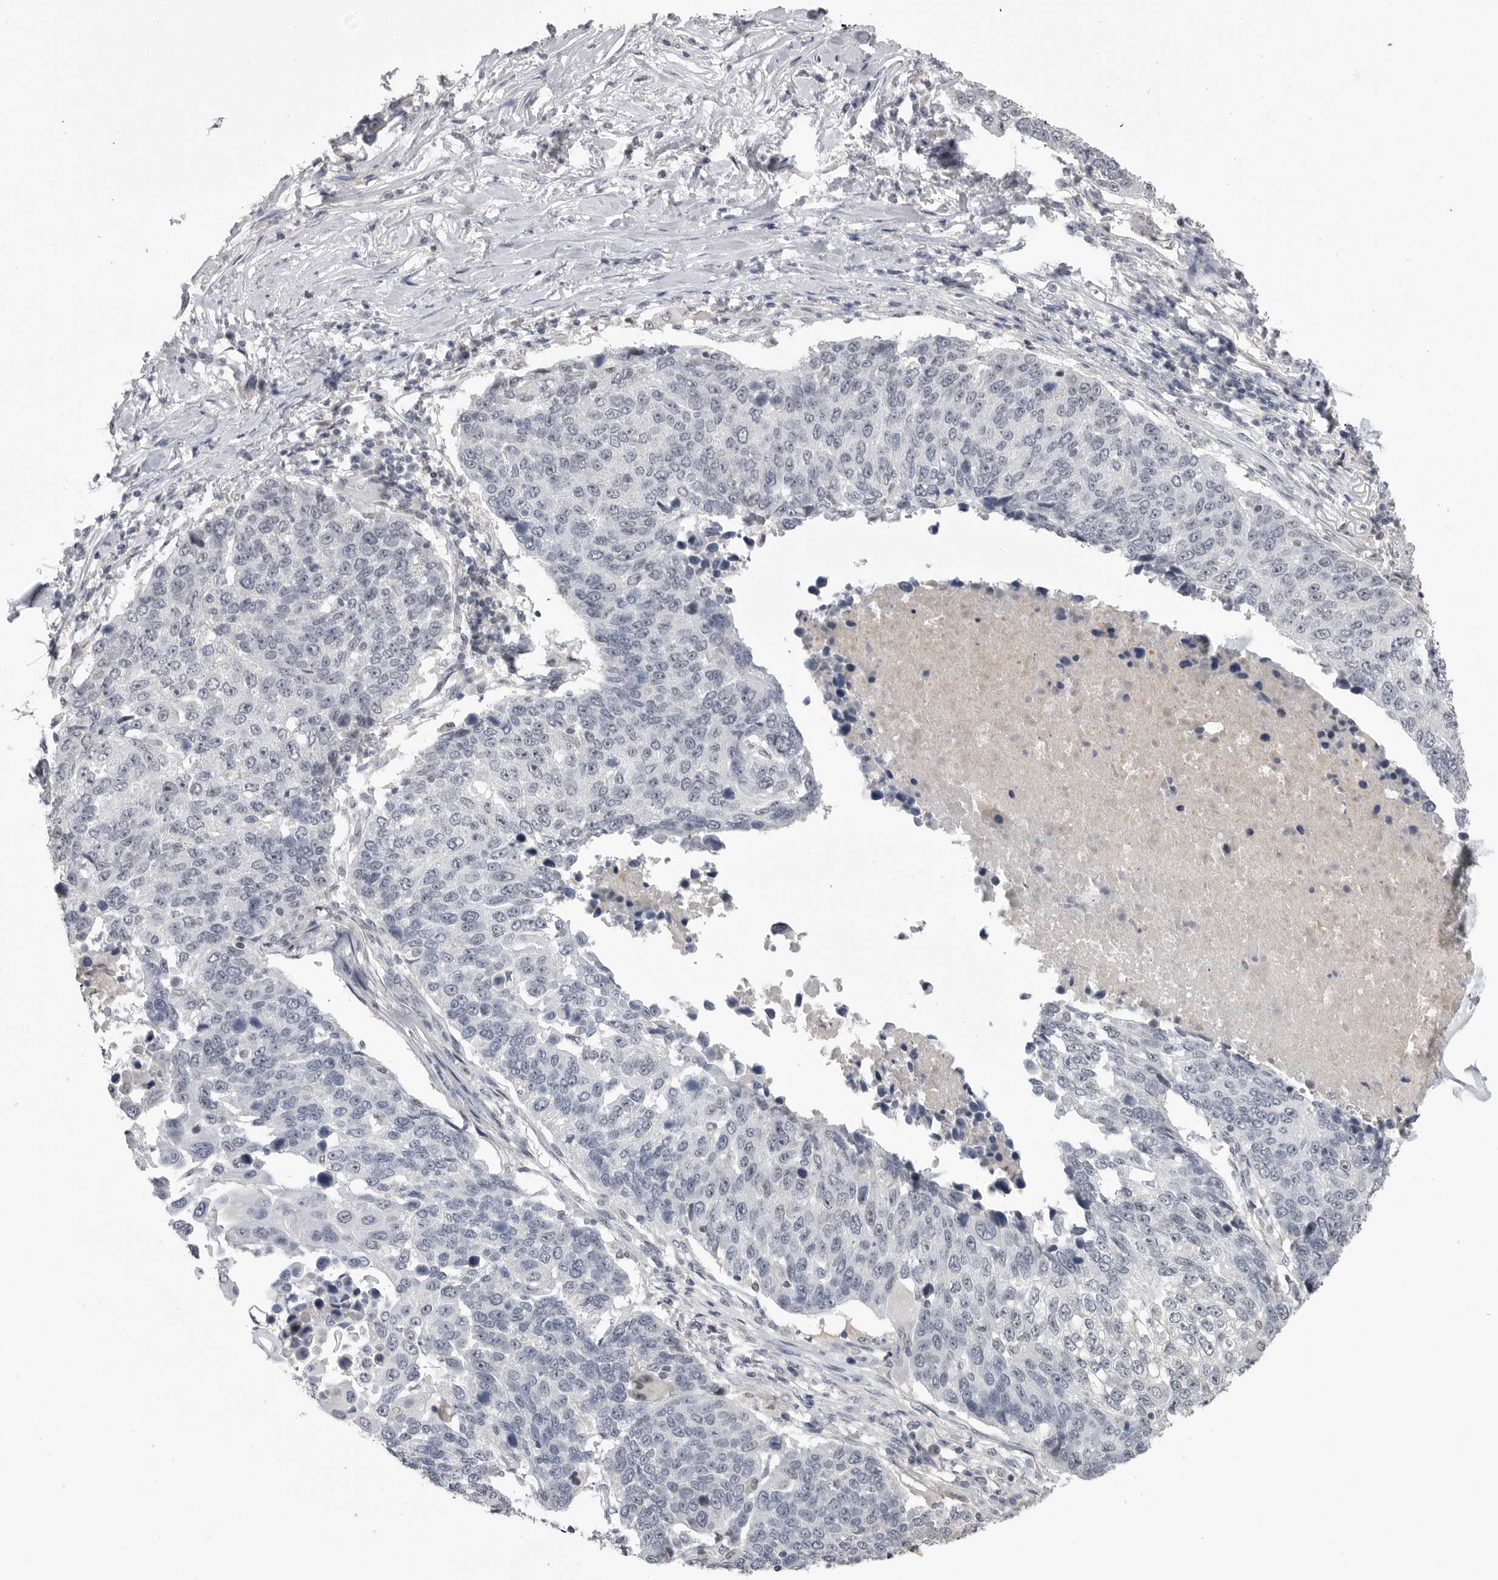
{"staining": {"intensity": "negative", "quantity": "none", "location": "none"}, "tissue": "lung cancer", "cell_type": "Tumor cells", "image_type": "cancer", "snomed": [{"axis": "morphology", "description": "Squamous cell carcinoma, NOS"}, {"axis": "topography", "description": "Lung"}], "caption": "Human lung cancer (squamous cell carcinoma) stained for a protein using immunohistochemistry shows no staining in tumor cells.", "gene": "PLEKHF1", "patient": {"sex": "male", "age": 66}}